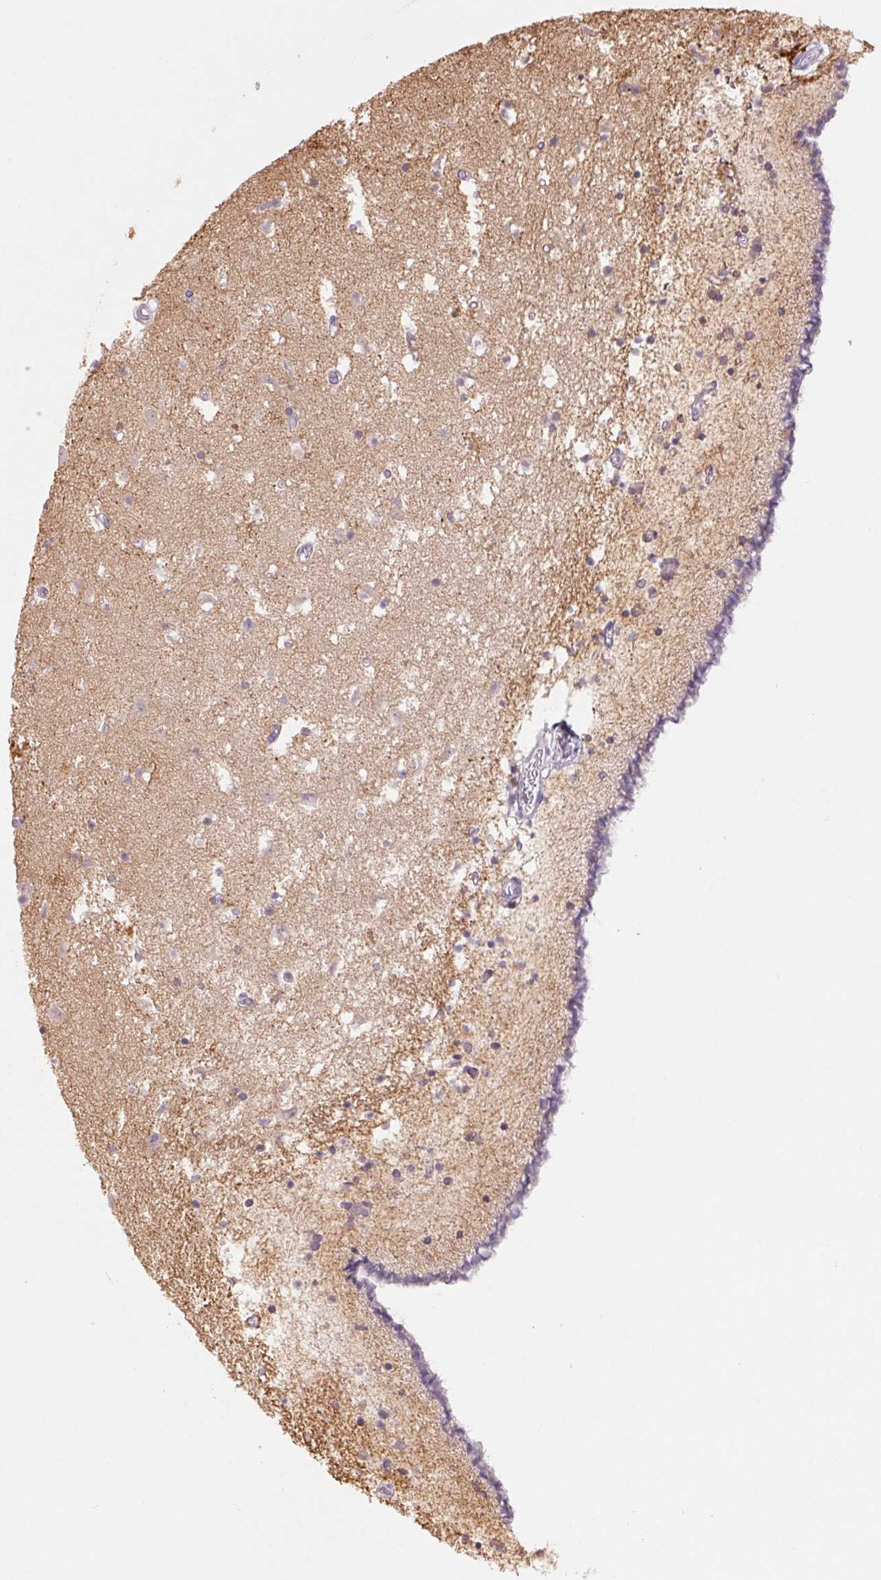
{"staining": {"intensity": "weak", "quantity": "<25%", "location": "cytoplasmic/membranous"}, "tissue": "caudate", "cell_type": "Glial cells", "image_type": "normal", "snomed": [{"axis": "morphology", "description": "Normal tissue, NOS"}, {"axis": "topography", "description": "Lateral ventricle wall"}], "caption": "A high-resolution image shows immunohistochemistry (IHC) staining of normal caudate, which exhibits no significant staining in glial cells. (DAB immunohistochemistry with hematoxylin counter stain).", "gene": "KIF26A", "patient": {"sex": "female", "age": 42}}